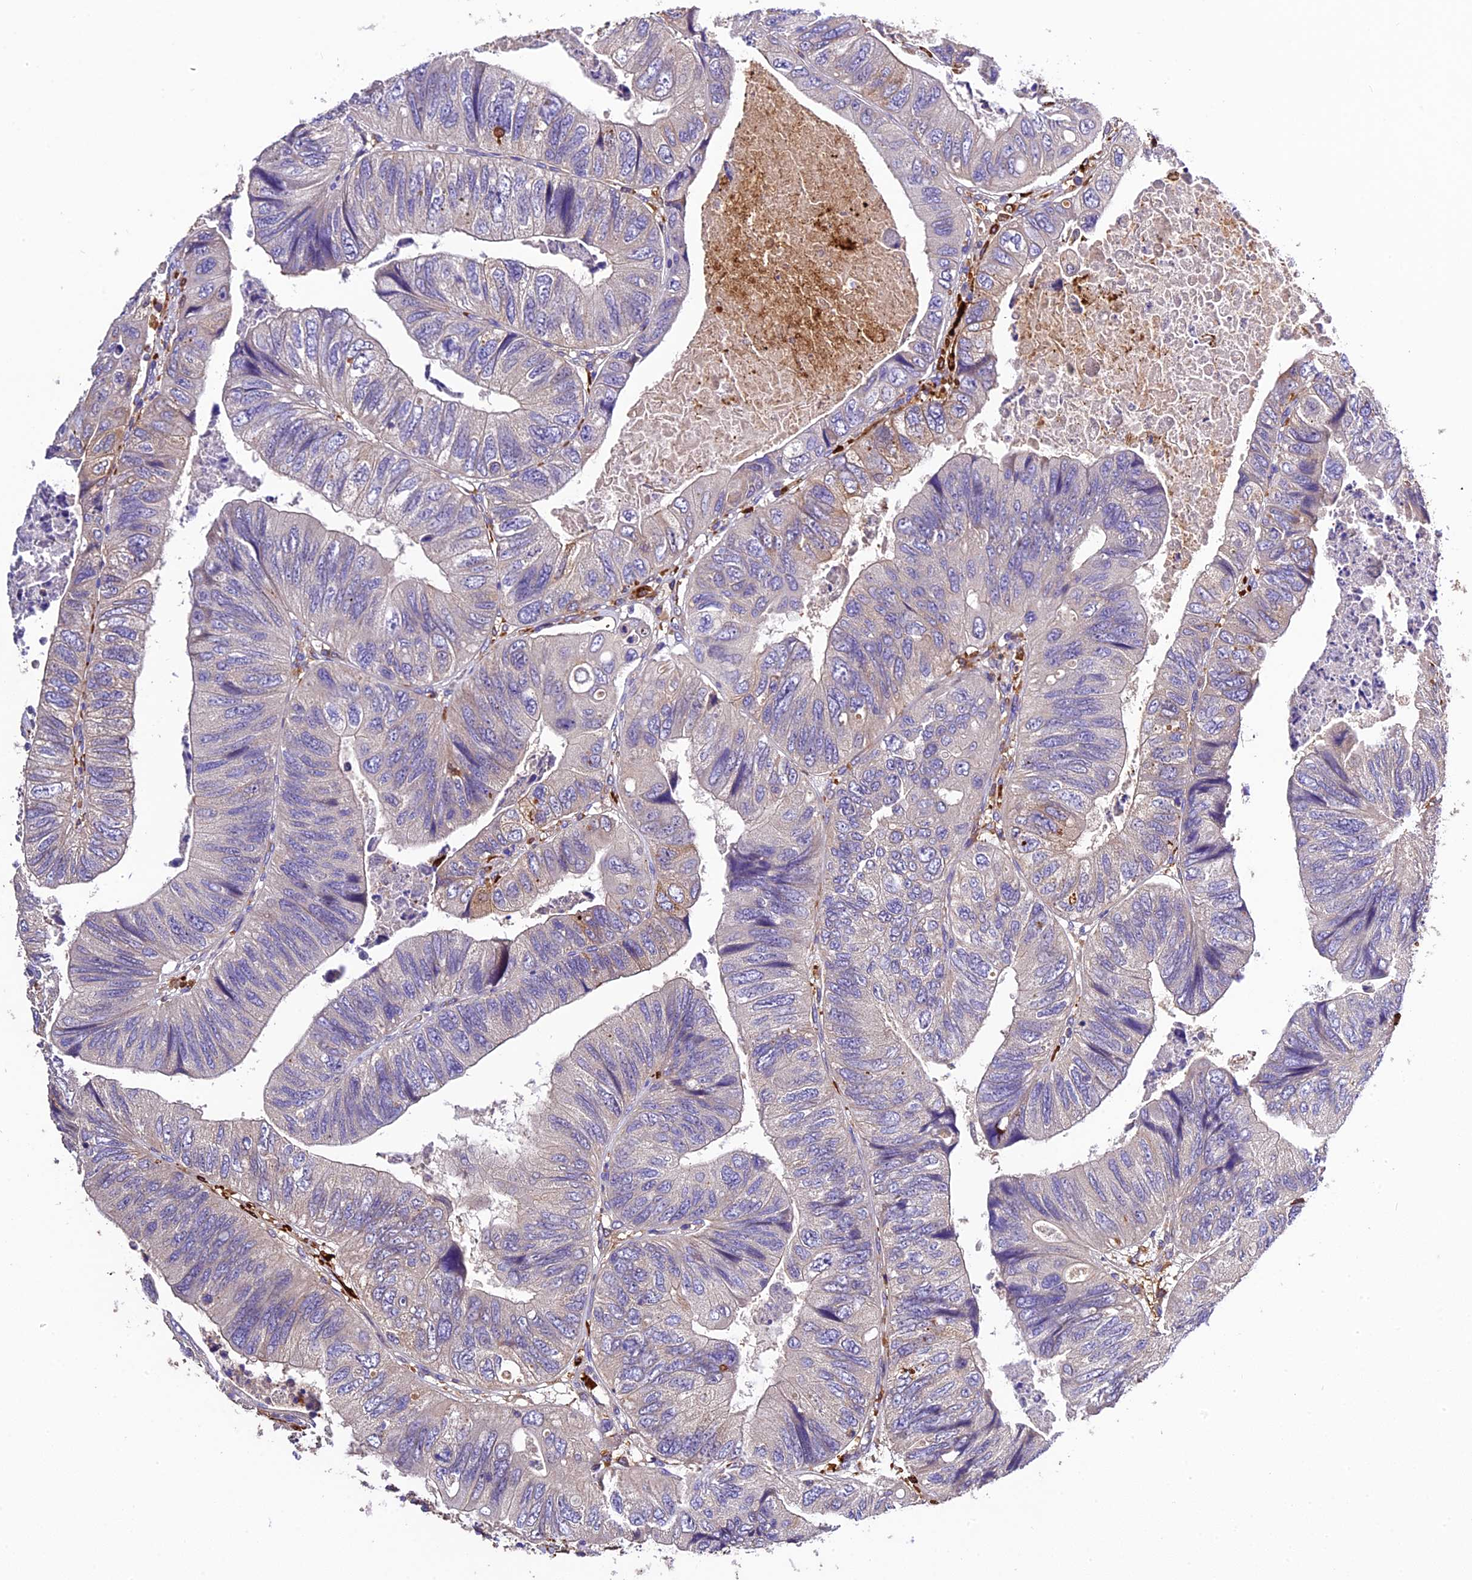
{"staining": {"intensity": "weak", "quantity": "<25%", "location": "cytoplasmic/membranous"}, "tissue": "colorectal cancer", "cell_type": "Tumor cells", "image_type": "cancer", "snomed": [{"axis": "morphology", "description": "Adenocarcinoma, NOS"}, {"axis": "topography", "description": "Rectum"}], "caption": "IHC of human colorectal cancer shows no positivity in tumor cells.", "gene": "CILP2", "patient": {"sex": "male", "age": 63}}